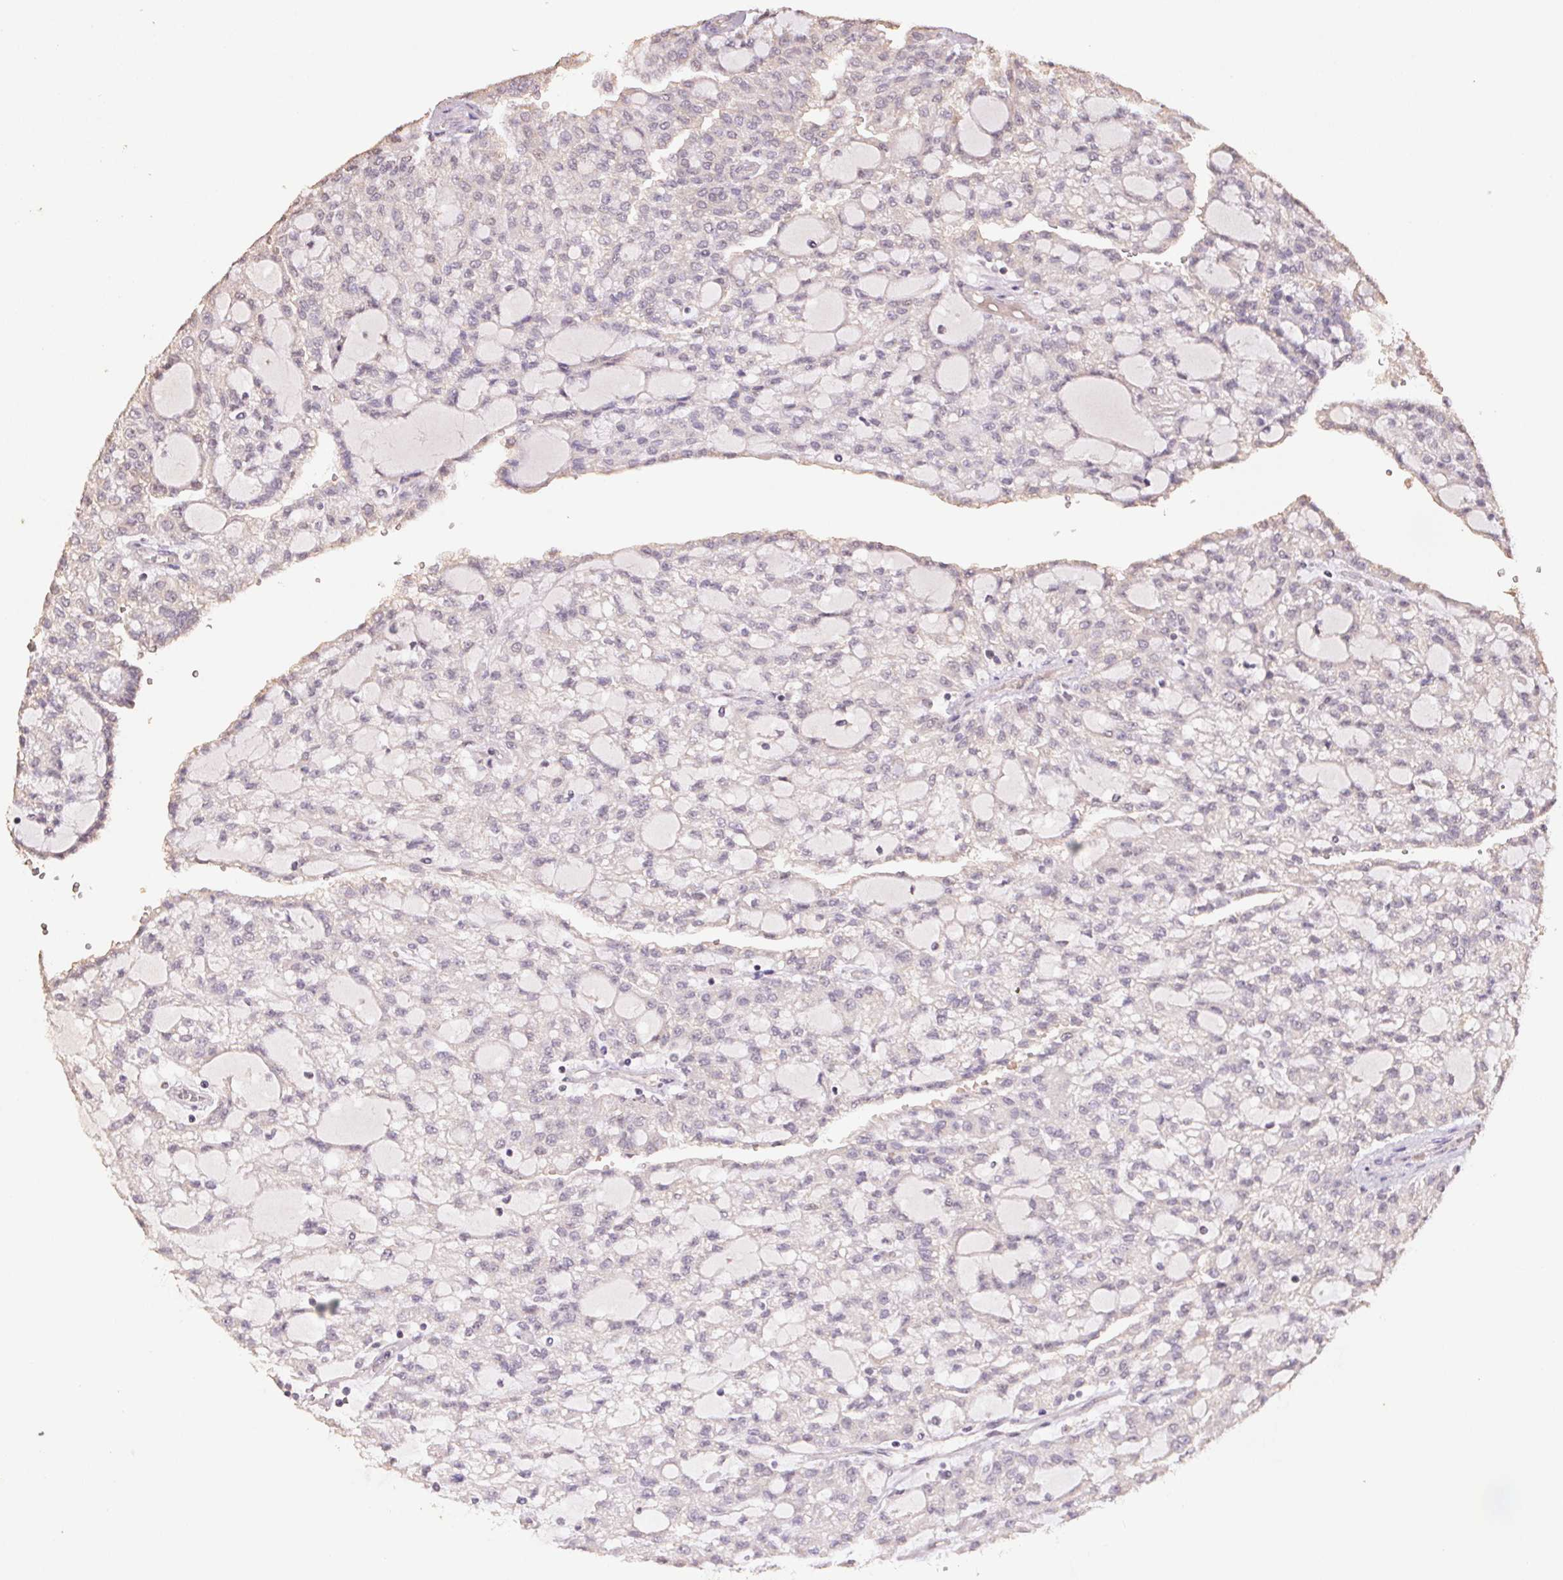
{"staining": {"intensity": "negative", "quantity": "none", "location": "none"}, "tissue": "renal cancer", "cell_type": "Tumor cells", "image_type": "cancer", "snomed": [{"axis": "morphology", "description": "Adenocarcinoma, NOS"}, {"axis": "topography", "description": "Kidney"}], "caption": "An immunohistochemistry micrograph of renal adenocarcinoma is shown. There is no staining in tumor cells of renal adenocarcinoma.", "gene": "CENPF", "patient": {"sex": "male", "age": 63}}